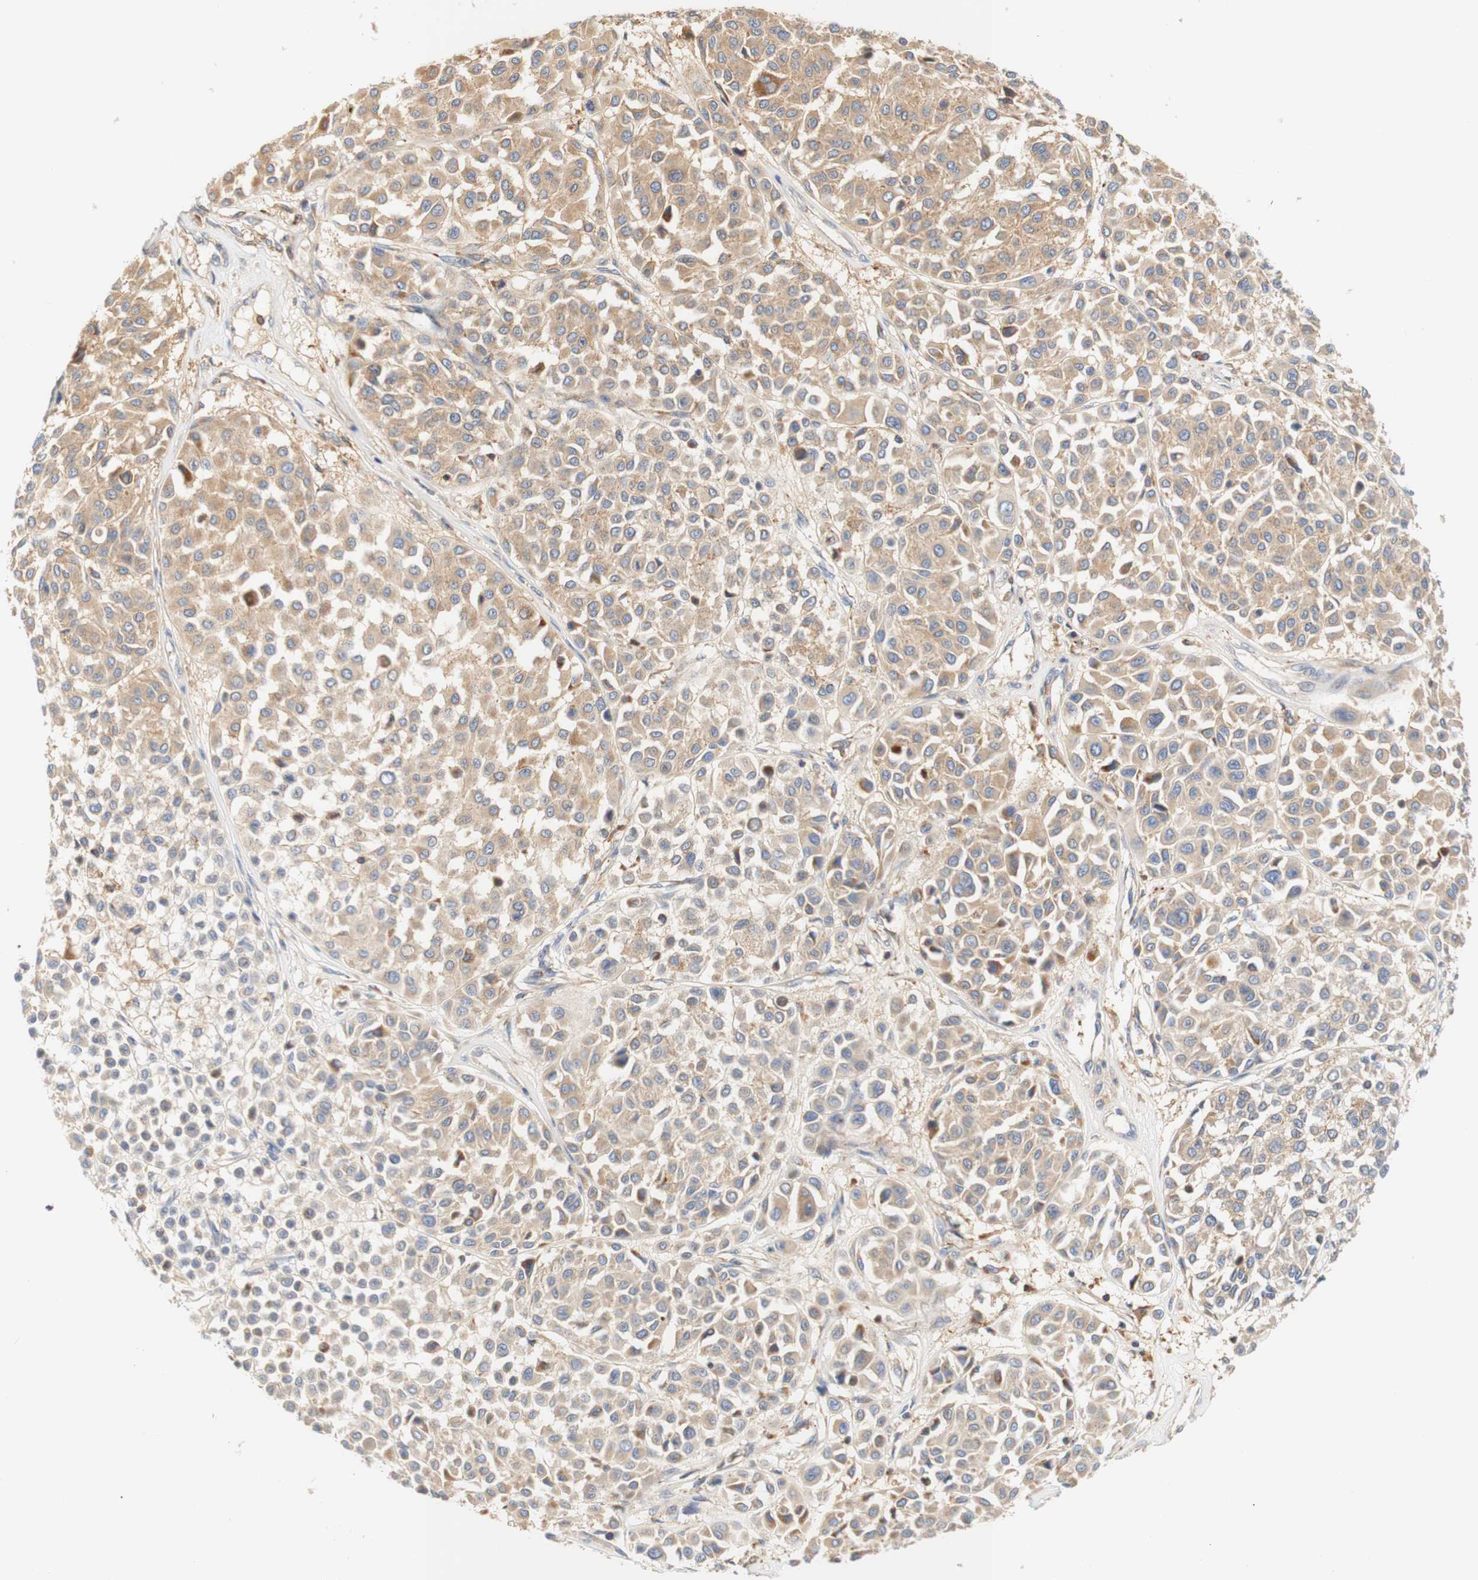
{"staining": {"intensity": "moderate", "quantity": "25%-75%", "location": "cytoplasmic/membranous"}, "tissue": "melanoma", "cell_type": "Tumor cells", "image_type": "cancer", "snomed": [{"axis": "morphology", "description": "Malignant melanoma, Metastatic site"}, {"axis": "topography", "description": "Soft tissue"}], "caption": "Malignant melanoma (metastatic site) tissue reveals moderate cytoplasmic/membranous staining in about 25%-75% of tumor cells (DAB (3,3'-diaminobenzidine) IHC with brightfield microscopy, high magnification).", "gene": "PCDH7", "patient": {"sex": "male", "age": 41}}